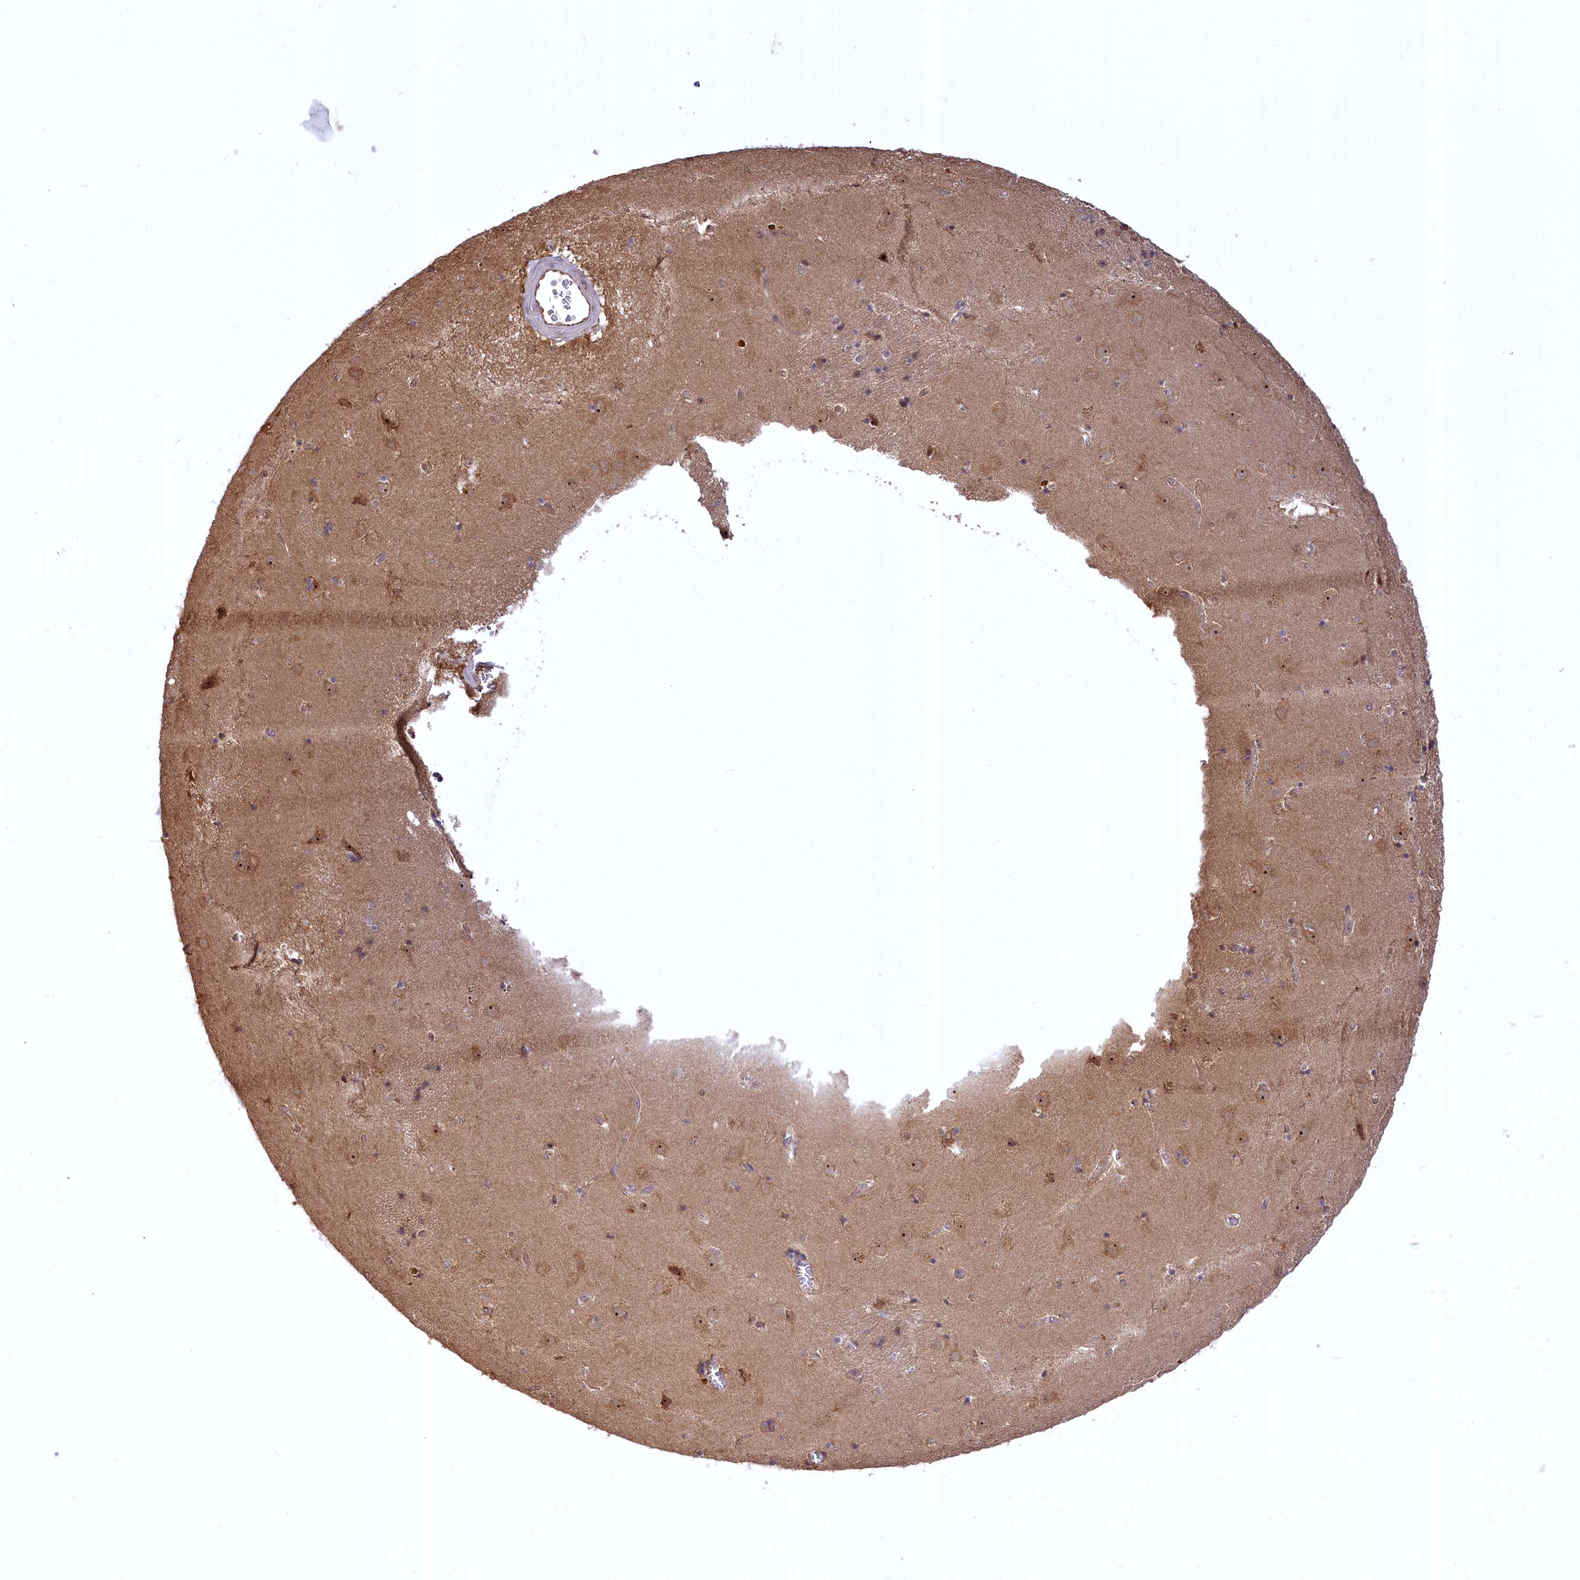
{"staining": {"intensity": "moderate", "quantity": "25%-75%", "location": "cytoplasmic/membranous,nuclear"}, "tissue": "caudate", "cell_type": "Glial cells", "image_type": "normal", "snomed": [{"axis": "morphology", "description": "Normal tissue, NOS"}, {"axis": "topography", "description": "Lateral ventricle wall"}], "caption": "Immunohistochemical staining of normal caudate shows medium levels of moderate cytoplasmic/membranous,nuclear staining in about 25%-75% of glial cells.", "gene": "SERGEF", "patient": {"sex": "male", "age": 70}}